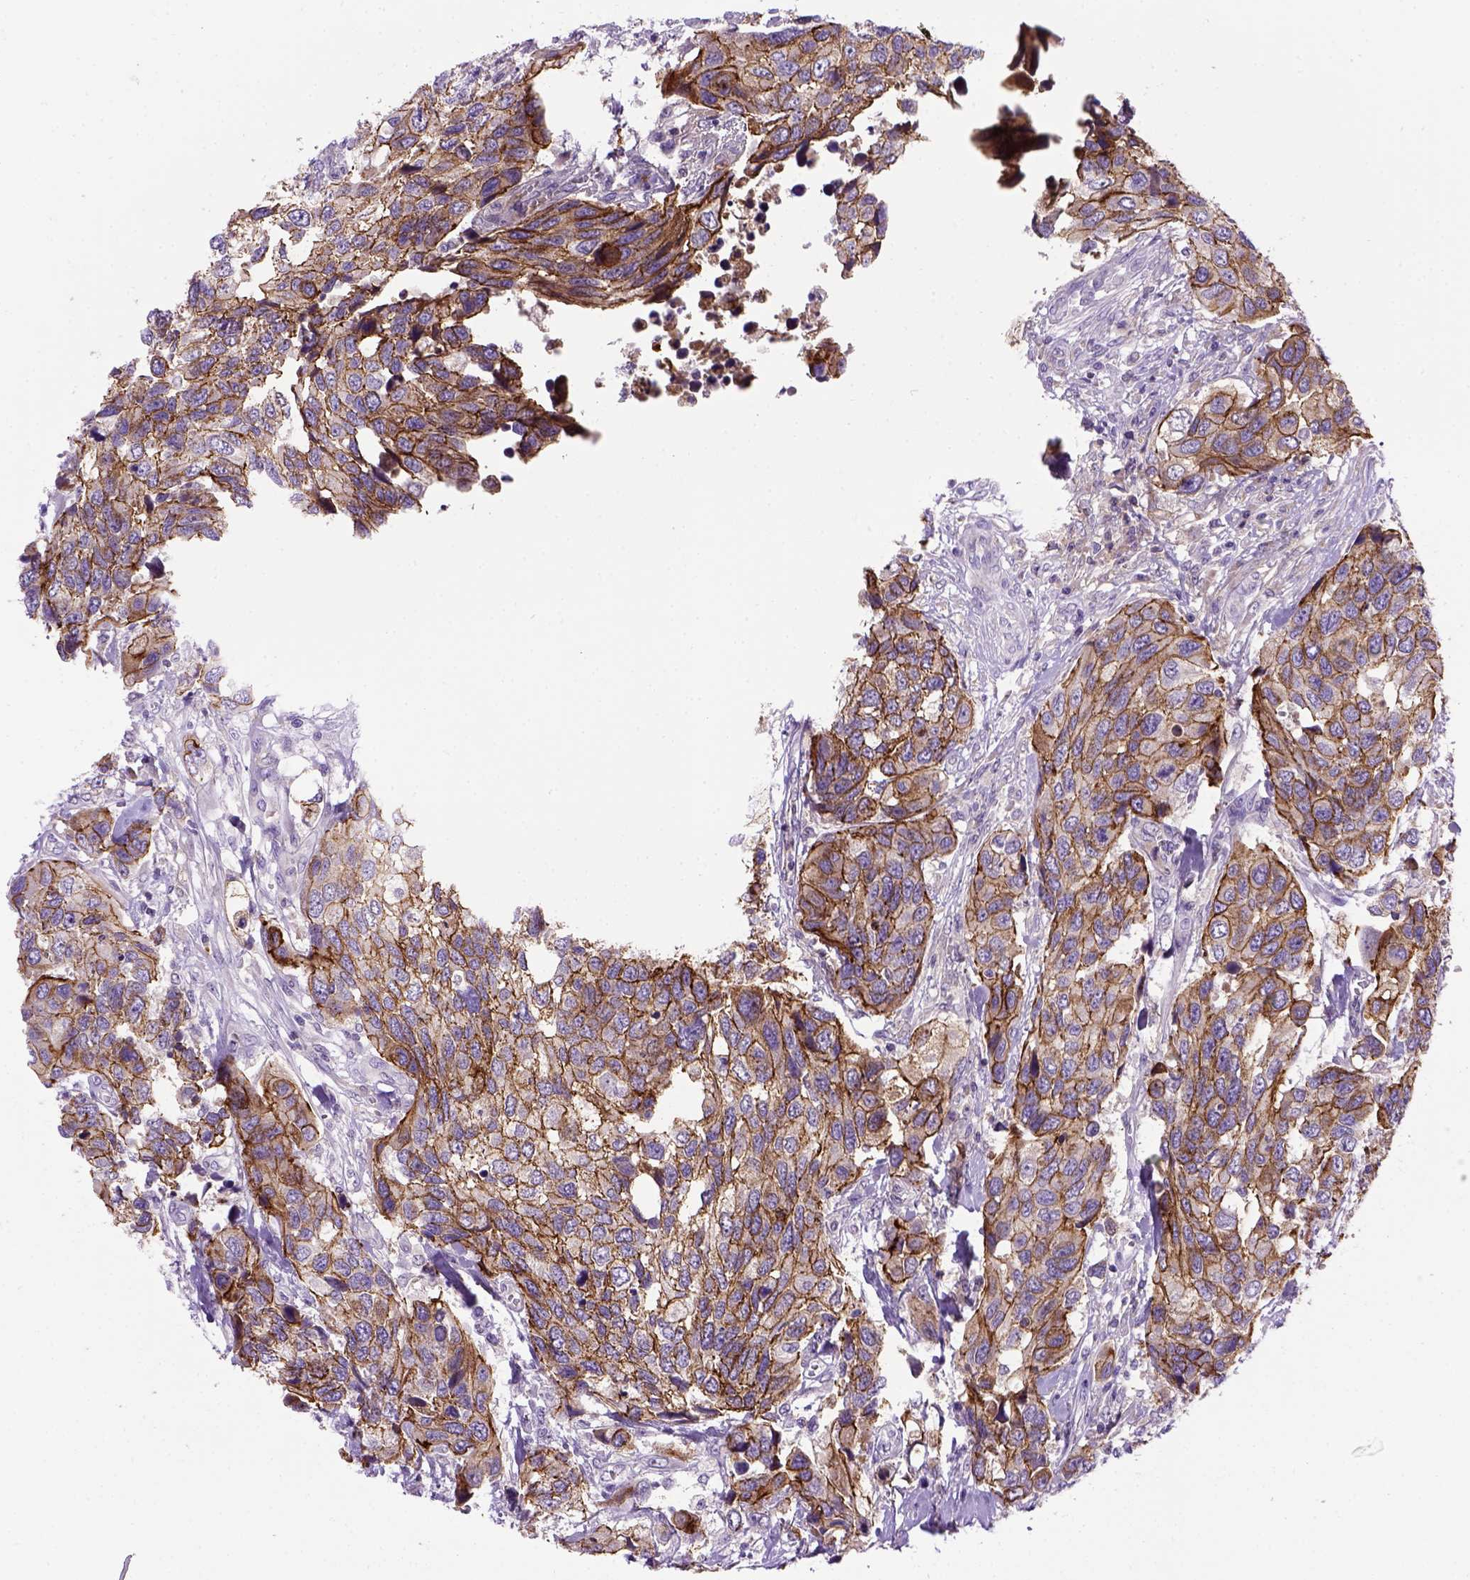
{"staining": {"intensity": "strong", "quantity": ">75%", "location": "cytoplasmic/membranous"}, "tissue": "urothelial cancer", "cell_type": "Tumor cells", "image_type": "cancer", "snomed": [{"axis": "morphology", "description": "Urothelial carcinoma, High grade"}, {"axis": "topography", "description": "Urinary bladder"}], "caption": "Protein expression by immunohistochemistry demonstrates strong cytoplasmic/membranous positivity in approximately >75% of tumor cells in high-grade urothelial carcinoma.", "gene": "CDH1", "patient": {"sex": "male", "age": 60}}